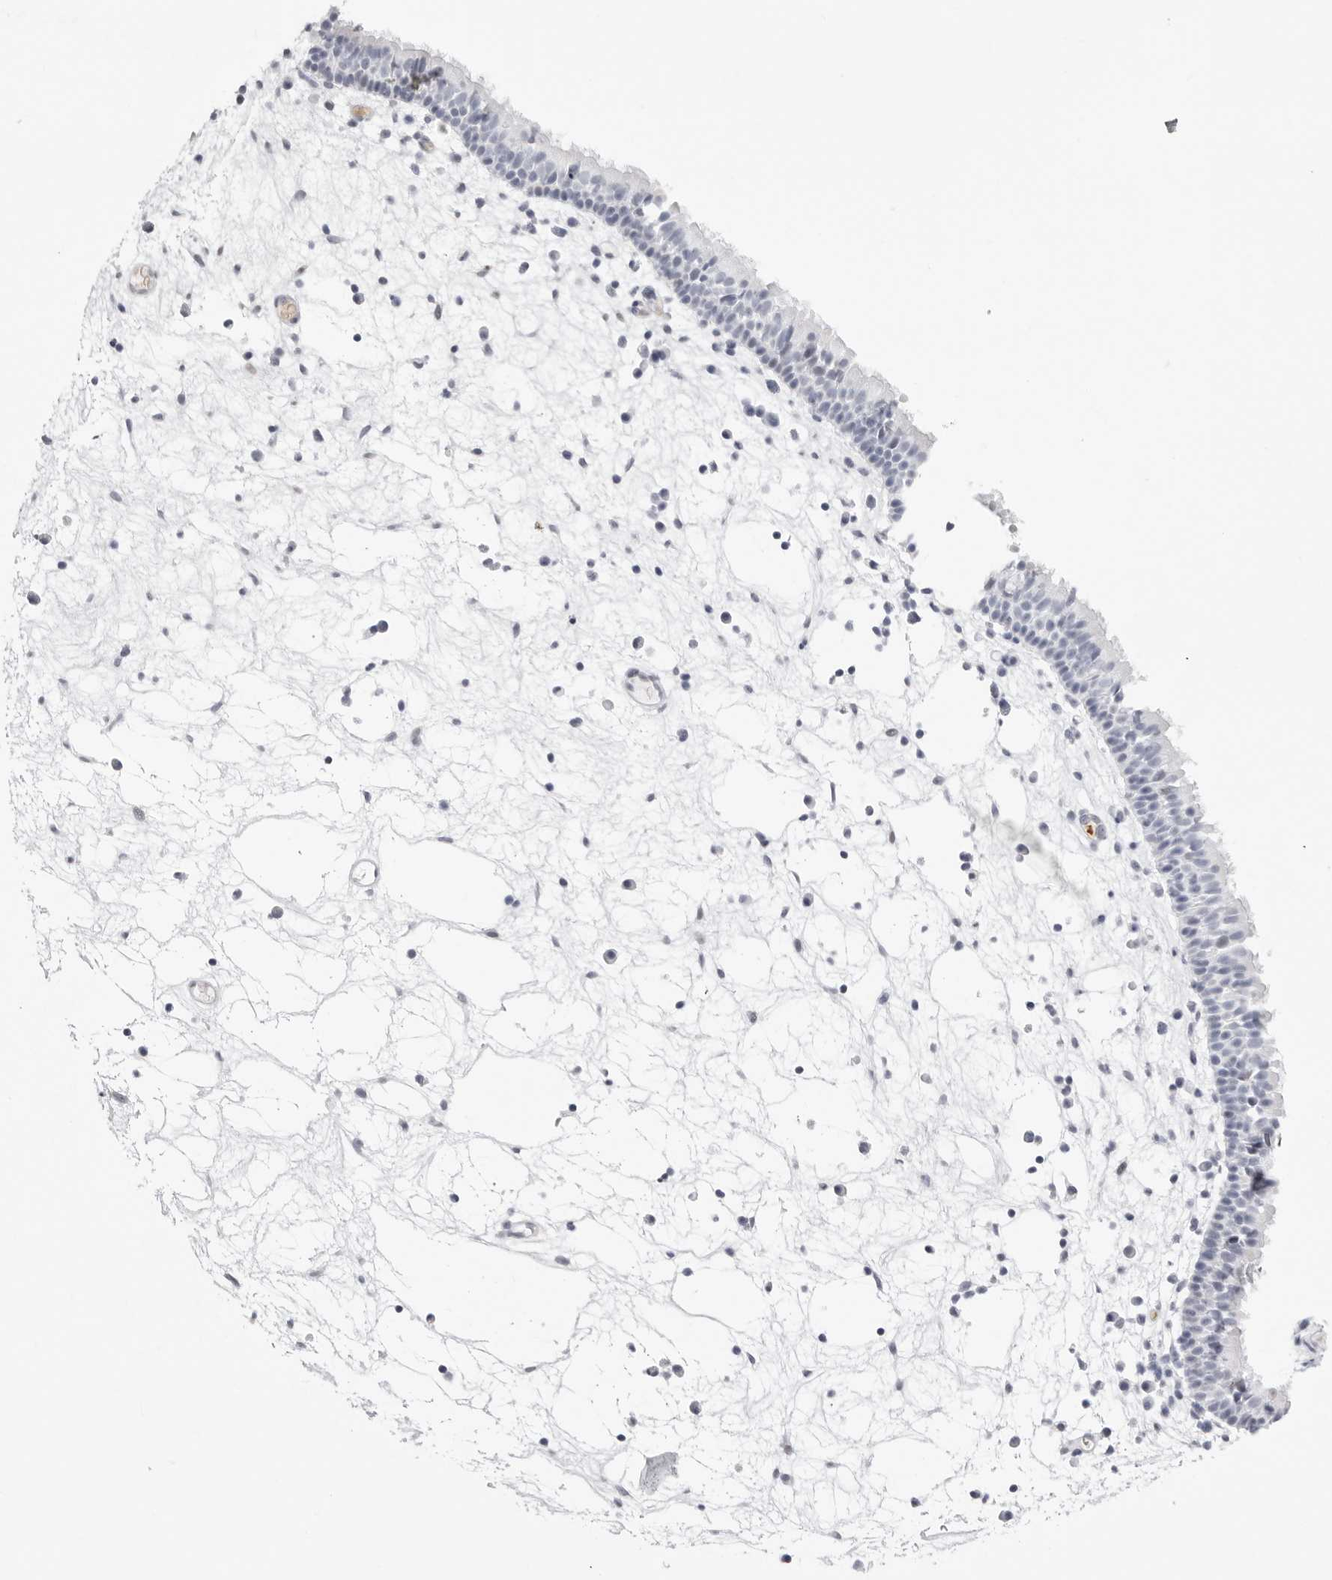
{"staining": {"intensity": "negative", "quantity": "none", "location": "none"}, "tissue": "nasopharynx", "cell_type": "Respiratory epithelial cells", "image_type": "normal", "snomed": [{"axis": "morphology", "description": "Normal tissue, NOS"}, {"axis": "morphology", "description": "Inflammation, NOS"}, {"axis": "morphology", "description": "Malignant melanoma, Metastatic site"}, {"axis": "topography", "description": "Nasopharynx"}], "caption": "DAB immunohistochemical staining of benign human nasopharynx demonstrates no significant expression in respiratory epithelial cells. (Brightfield microscopy of DAB (3,3'-diaminobenzidine) IHC at high magnification).", "gene": "TSSK1B", "patient": {"sex": "male", "age": 70}}